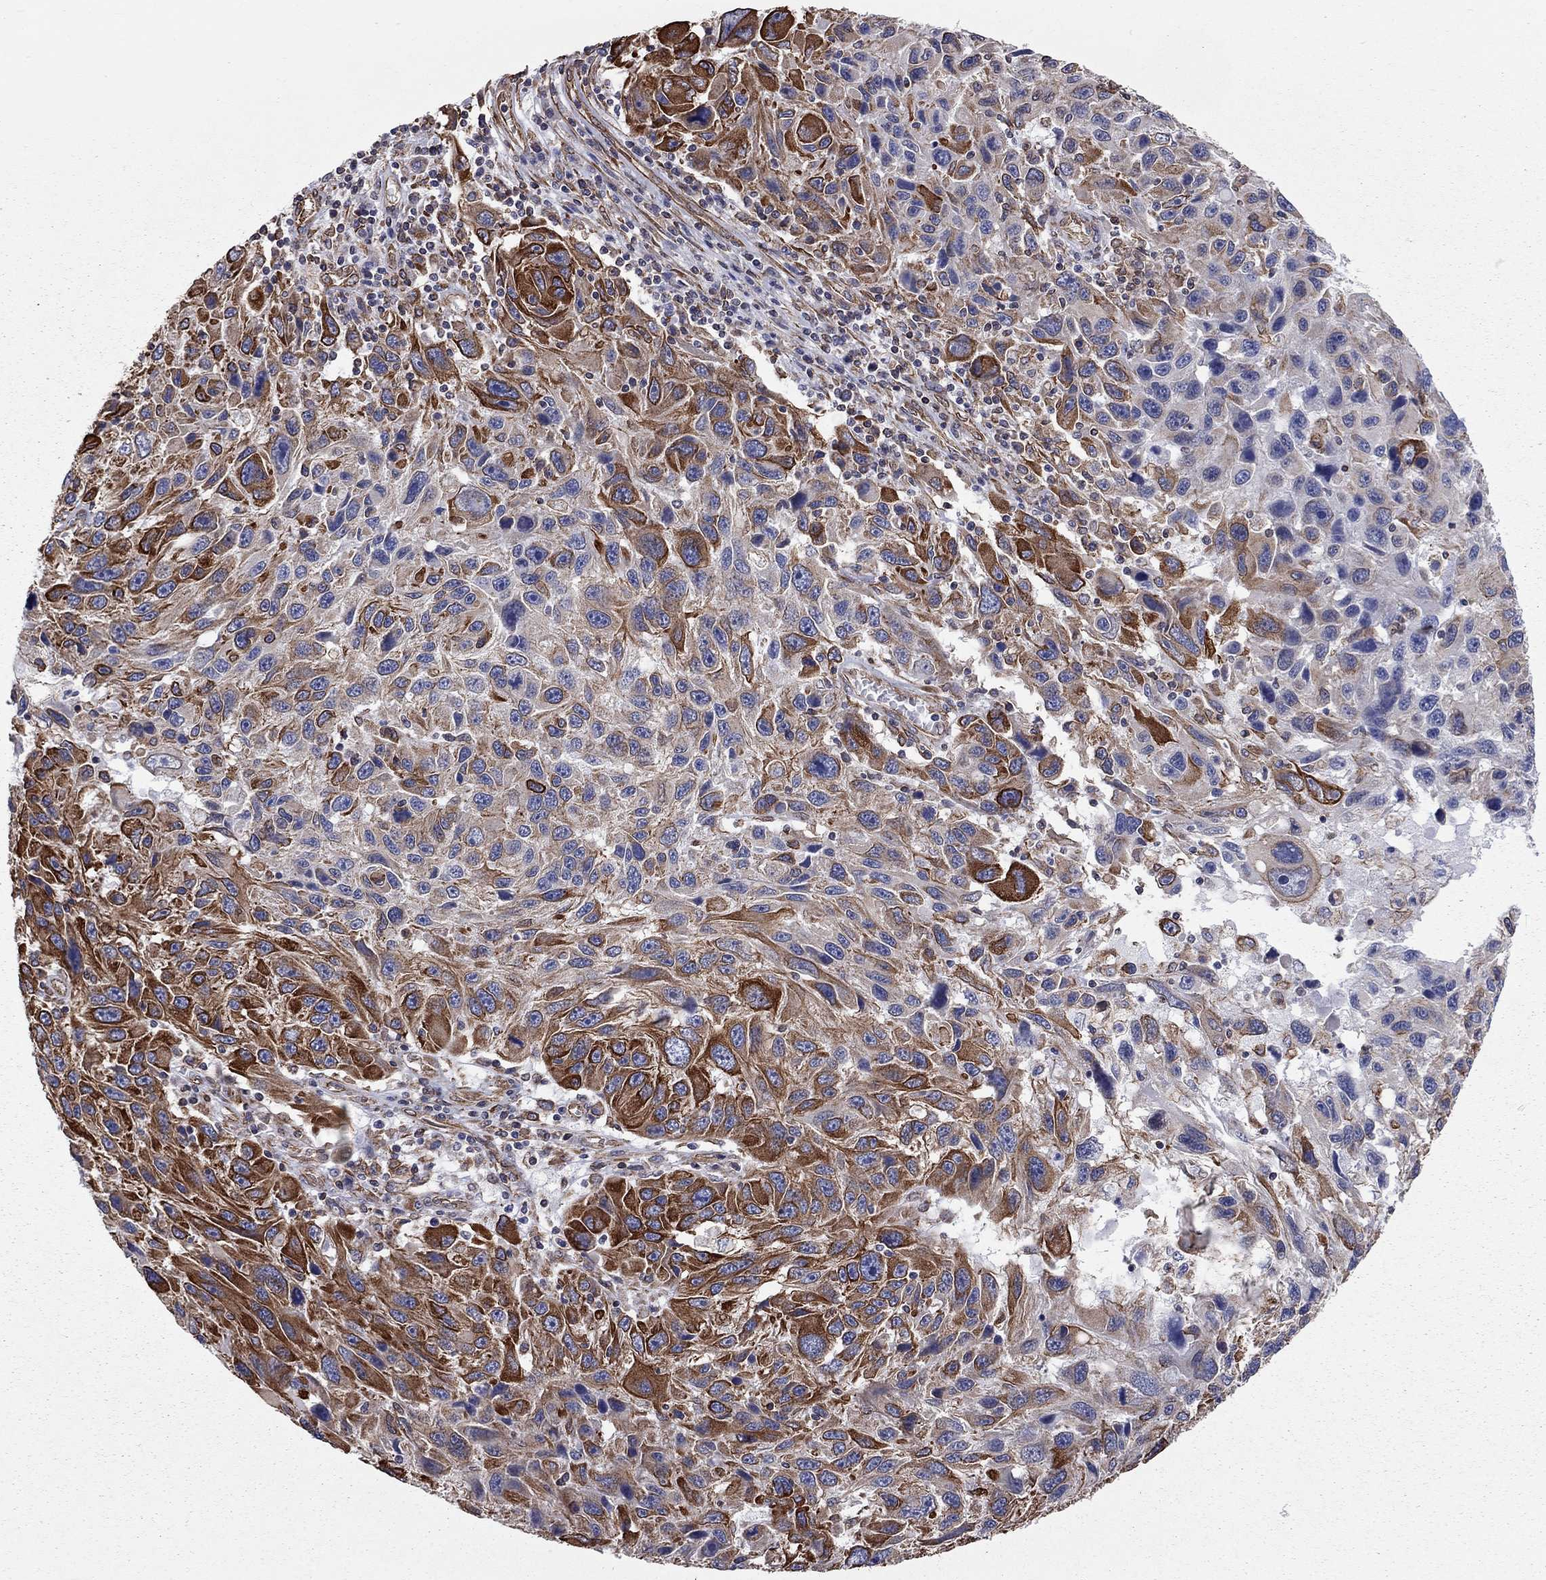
{"staining": {"intensity": "strong", "quantity": "25%-75%", "location": "cytoplasmic/membranous"}, "tissue": "melanoma", "cell_type": "Tumor cells", "image_type": "cancer", "snomed": [{"axis": "morphology", "description": "Malignant melanoma, NOS"}, {"axis": "topography", "description": "Skin"}], "caption": "Tumor cells reveal high levels of strong cytoplasmic/membranous staining in about 25%-75% of cells in human melanoma.", "gene": "BICDL2", "patient": {"sex": "male", "age": 53}}